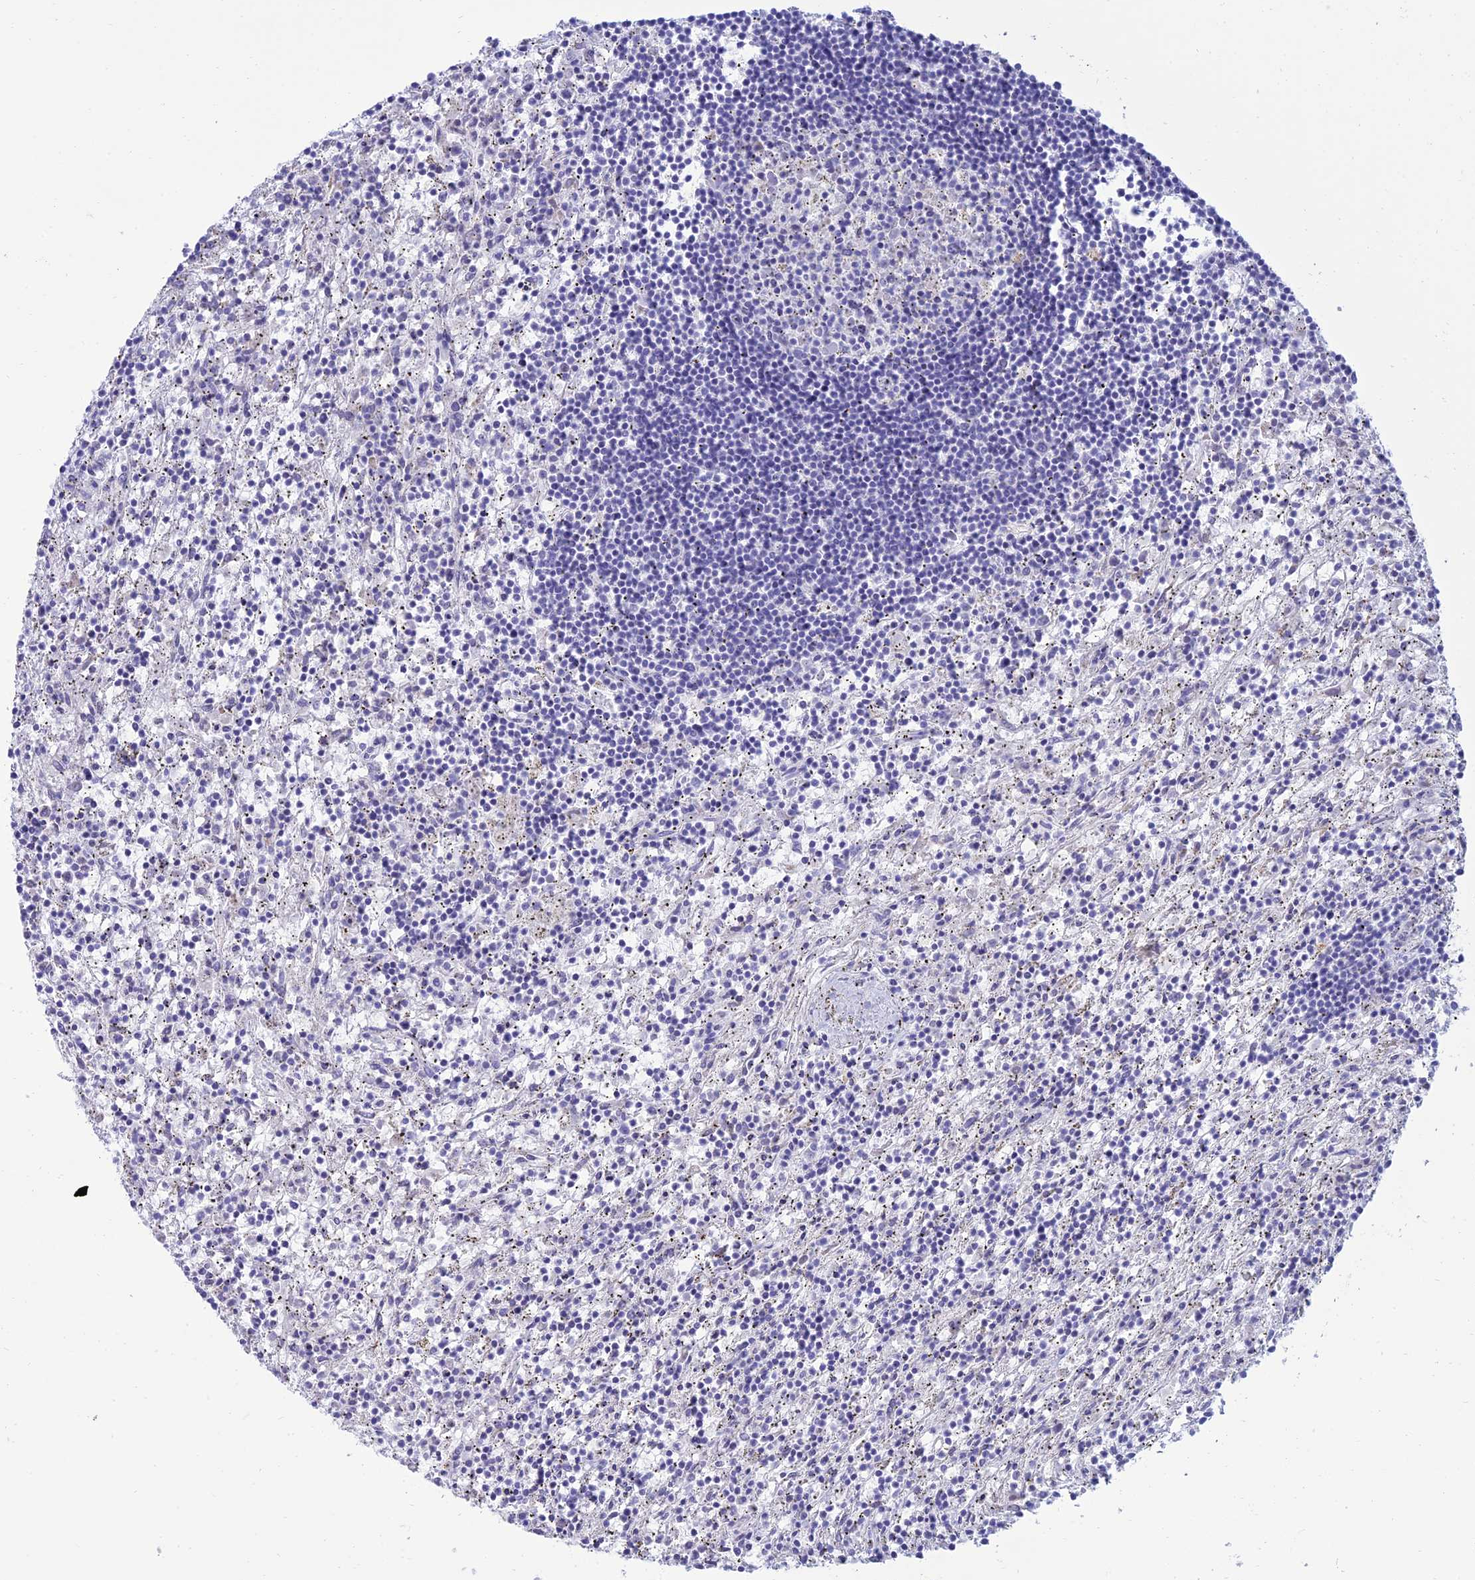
{"staining": {"intensity": "negative", "quantity": "none", "location": "none"}, "tissue": "lymphoma", "cell_type": "Tumor cells", "image_type": "cancer", "snomed": [{"axis": "morphology", "description": "Malignant lymphoma, non-Hodgkin's type, Low grade"}, {"axis": "topography", "description": "Spleen"}], "caption": "A histopathology image of lymphoma stained for a protein demonstrates no brown staining in tumor cells. (DAB immunohistochemistry (IHC) with hematoxylin counter stain).", "gene": "MAL2", "patient": {"sex": "male", "age": 76}}